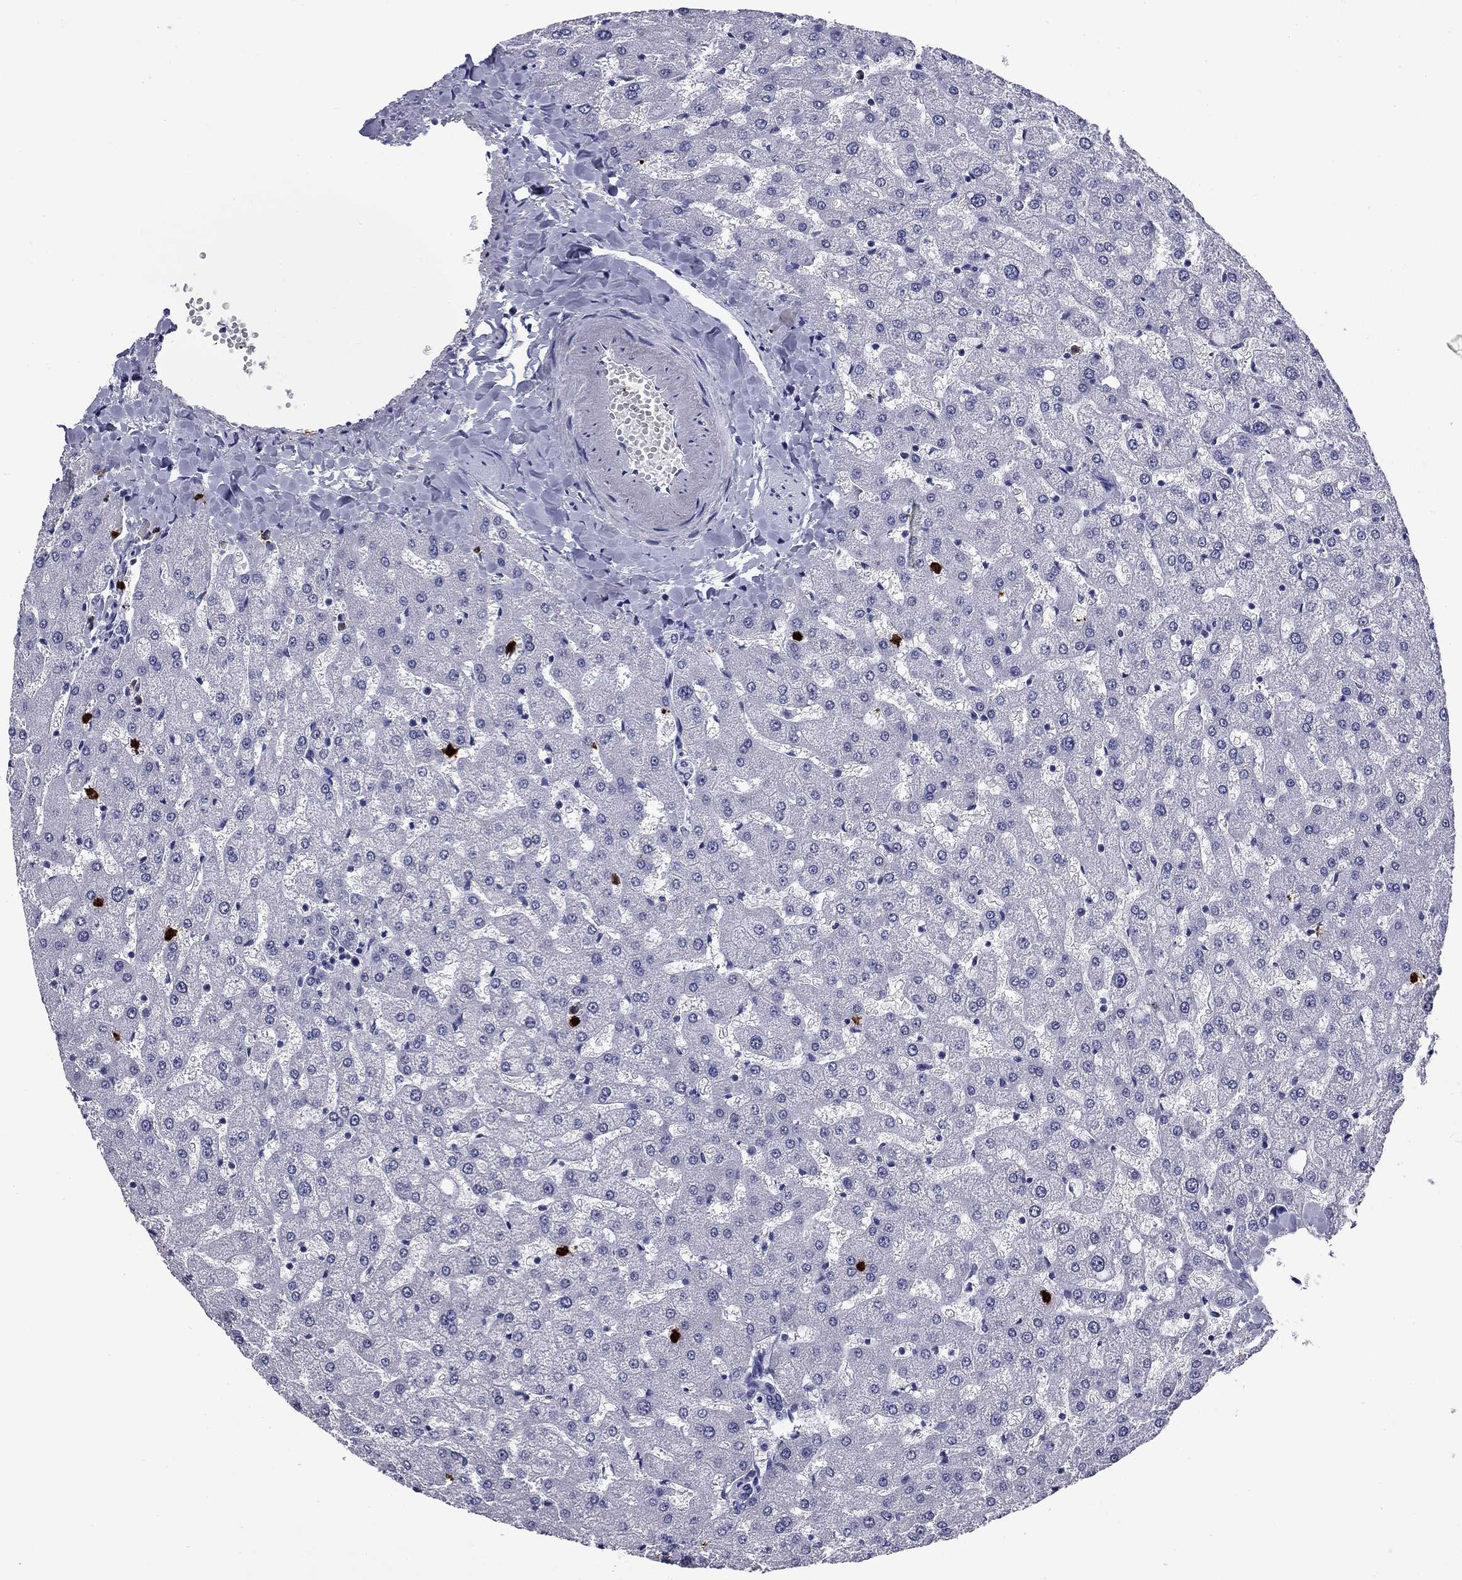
{"staining": {"intensity": "negative", "quantity": "none", "location": "none"}, "tissue": "liver", "cell_type": "Cholangiocytes", "image_type": "normal", "snomed": [{"axis": "morphology", "description": "Normal tissue, NOS"}, {"axis": "topography", "description": "Liver"}], "caption": "Immunohistochemistry (IHC) of benign liver demonstrates no staining in cholangiocytes.", "gene": "TRIM29", "patient": {"sex": "female", "age": 50}}